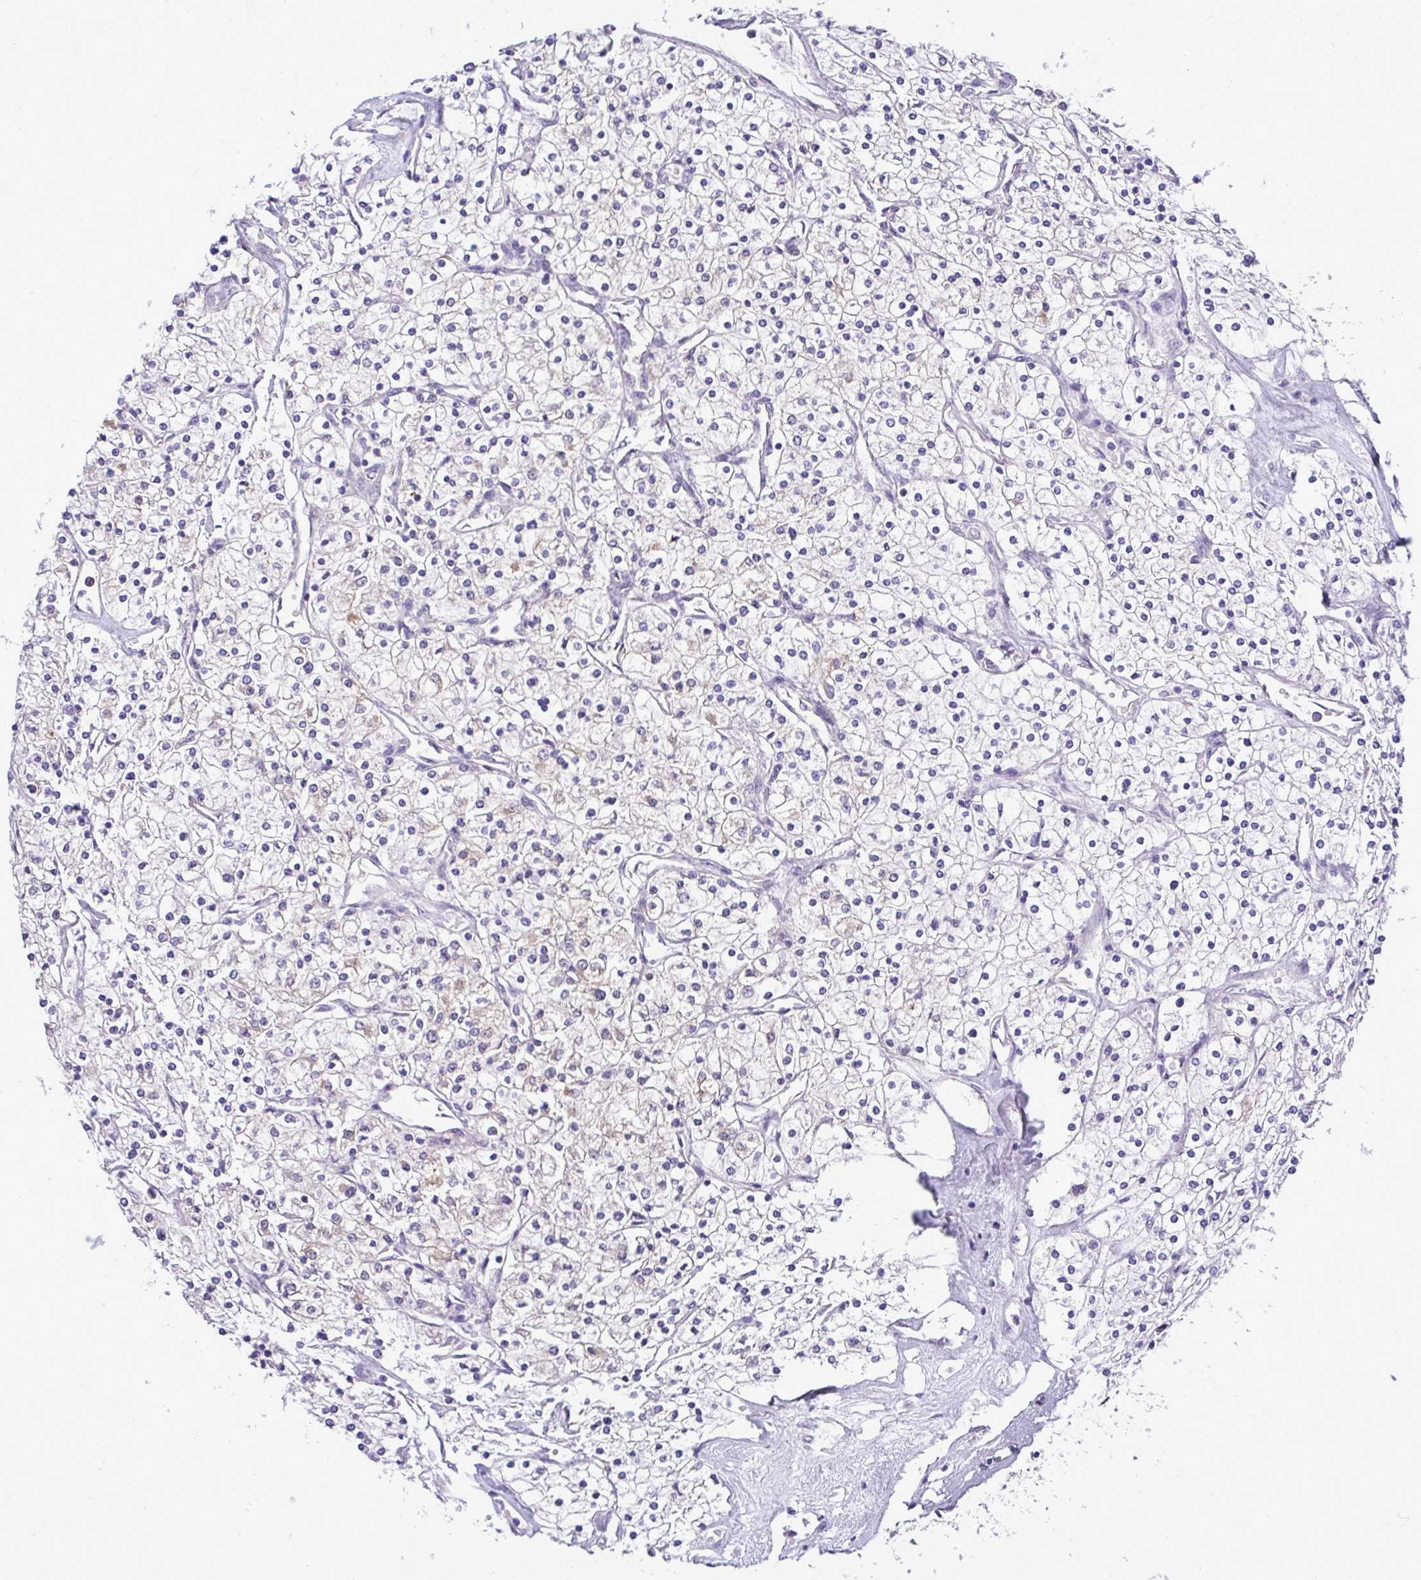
{"staining": {"intensity": "negative", "quantity": "none", "location": "none"}, "tissue": "renal cancer", "cell_type": "Tumor cells", "image_type": "cancer", "snomed": [{"axis": "morphology", "description": "Adenocarcinoma, NOS"}, {"axis": "topography", "description": "Kidney"}], "caption": "Tumor cells are negative for brown protein staining in renal cancer.", "gene": "ST8SIA2", "patient": {"sex": "male", "age": 80}}